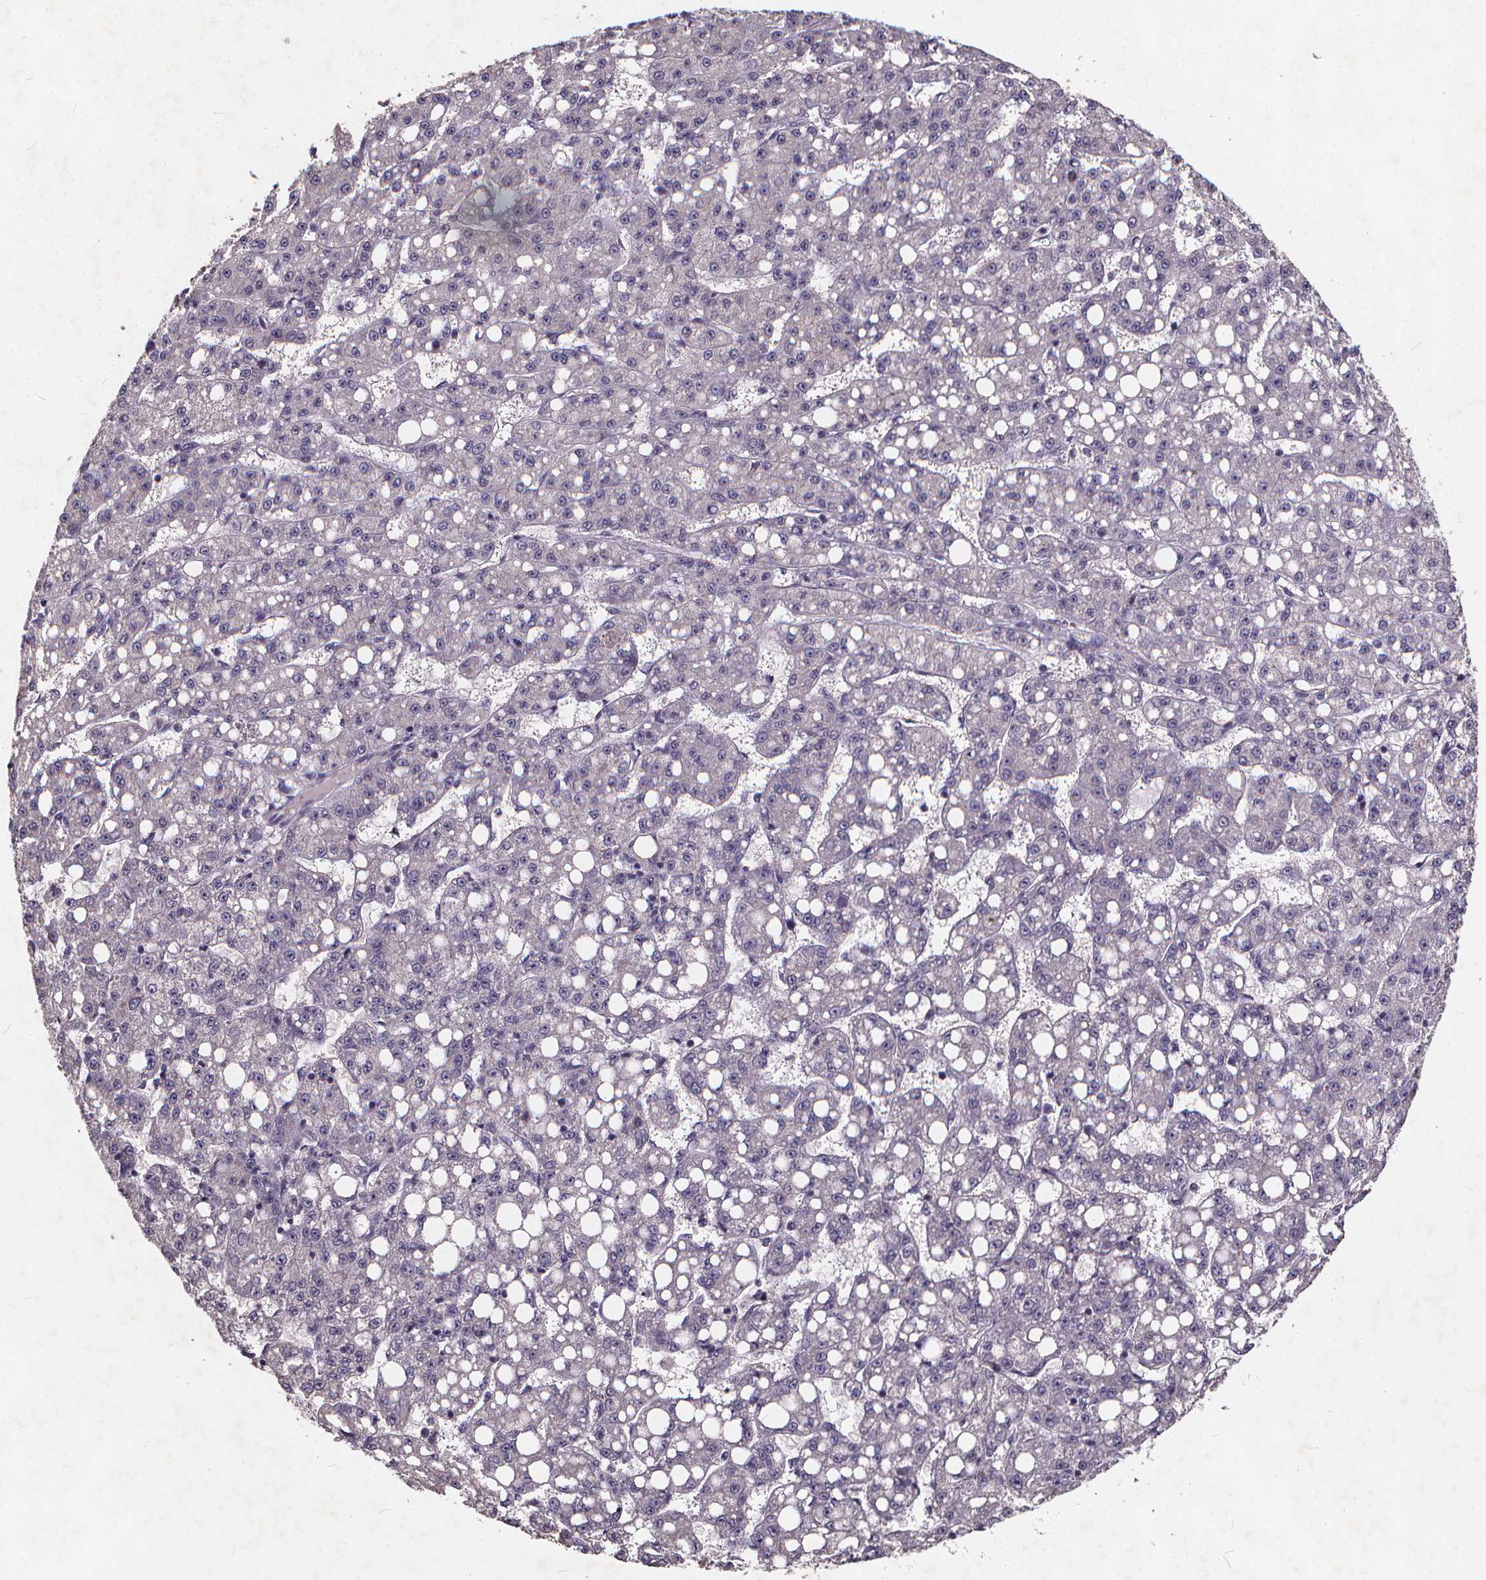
{"staining": {"intensity": "negative", "quantity": "none", "location": "none"}, "tissue": "liver cancer", "cell_type": "Tumor cells", "image_type": "cancer", "snomed": [{"axis": "morphology", "description": "Carcinoma, Hepatocellular, NOS"}, {"axis": "topography", "description": "Liver"}], "caption": "The IHC photomicrograph has no significant expression in tumor cells of hepatocellular carcinoma (liver) tissue. (DAB IHC visualized using brightfield microscopy, high magnification).", "gene": "TSPAN14", "patient": {"sex": "female", "age": 65}}